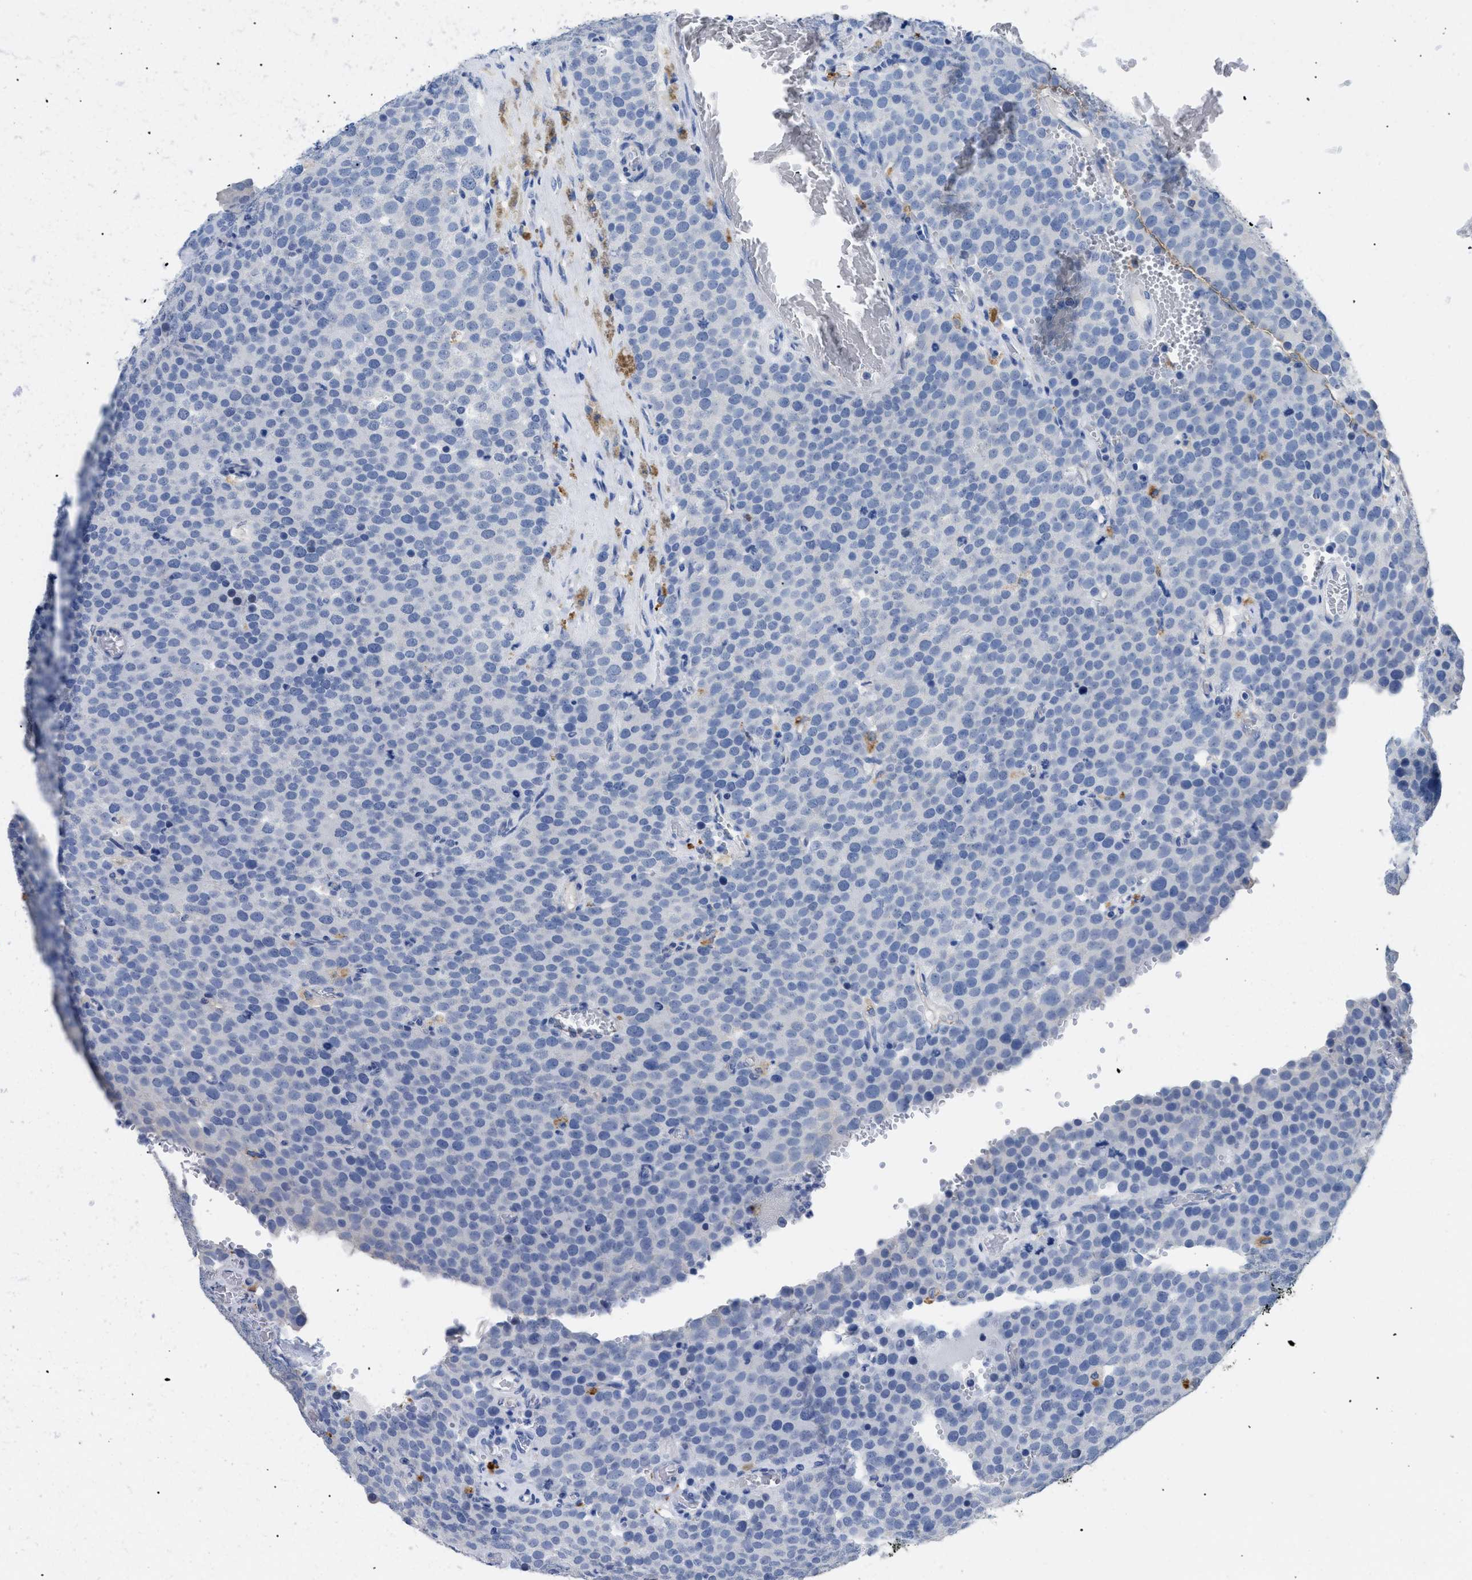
{"staining": {"intensity": "negative", "quantity": "none", "location": "none"}, "tissue": "testis cancer", "cell_type": "Tumor cells", "image_type": "cancer", "snomed": [{"axis": "morphology", "description": "Normal tissue, NOS"}, {"axis": "morphology", "description": "Seminoma, NOS"}, {"axis": "topography", "description": "Testis"}], "caption": "Immunohistochemistry photomicrograph of human seminoma (testis) stained for a protein (brown), which shows no staining in tumor cells.", "gene": "APOBEC2", "patient": {"sex": "male", "age": 71}}